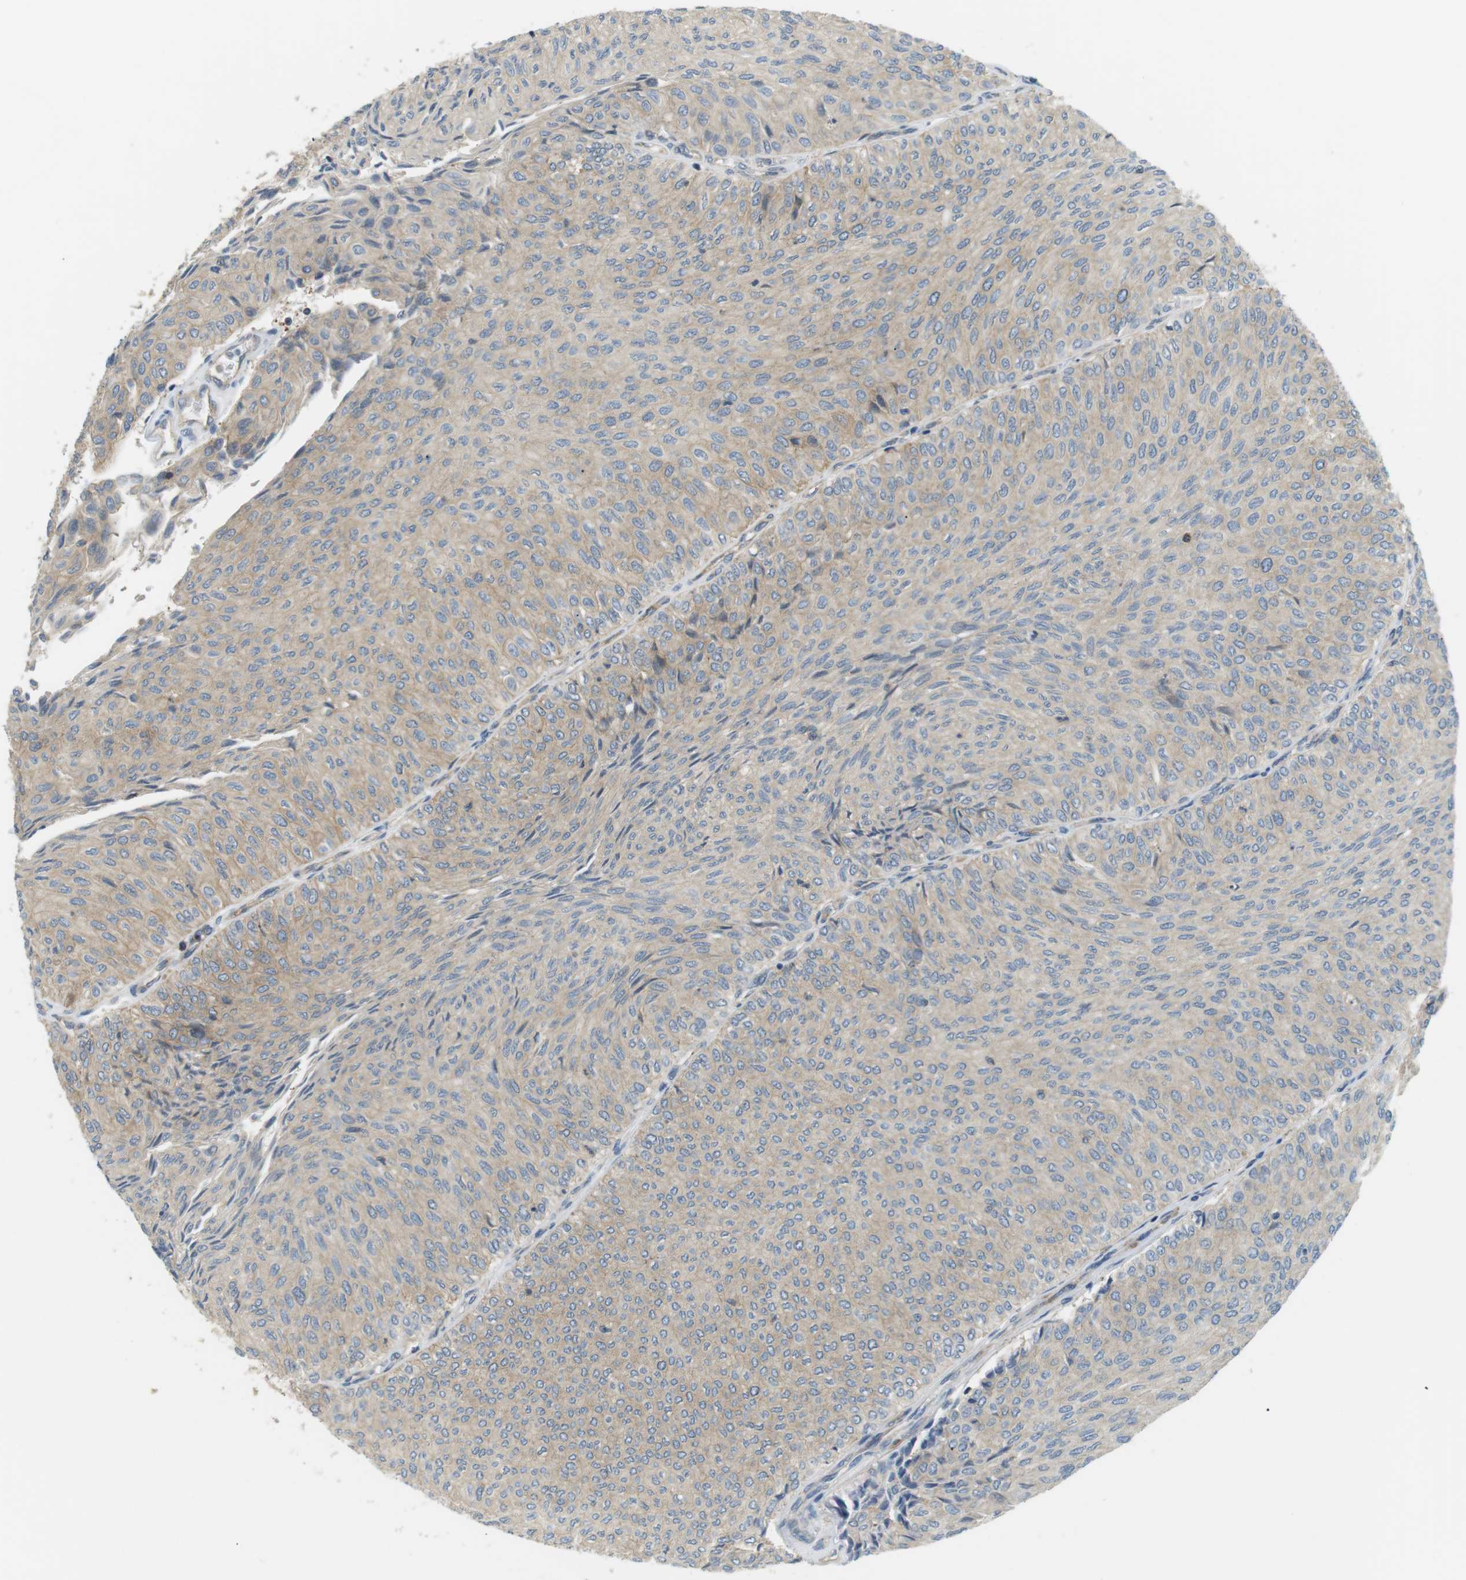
{"staining": {"intensity": "weak", "quantity": ">75%", "location": "cytoplasmic/membranous"}, "tissue": "urothelial cancer", "cell_type": "Tumor cells", "image_type": "cancer", "snomed": [{"axis": "morphology", "description": "Urothelial carcinoma, Low grade"}, {"axis": "topography", "description": "Urinary bladder"}], "caption": "Urothelial cancer tissue reveals weak cytoplasmic/membranous expression in approximately >75% of tumor cells, visualized by immunohistochemistry.", "gene": "TMEM200A", "patient": {"sex": "male", "age": 78}}